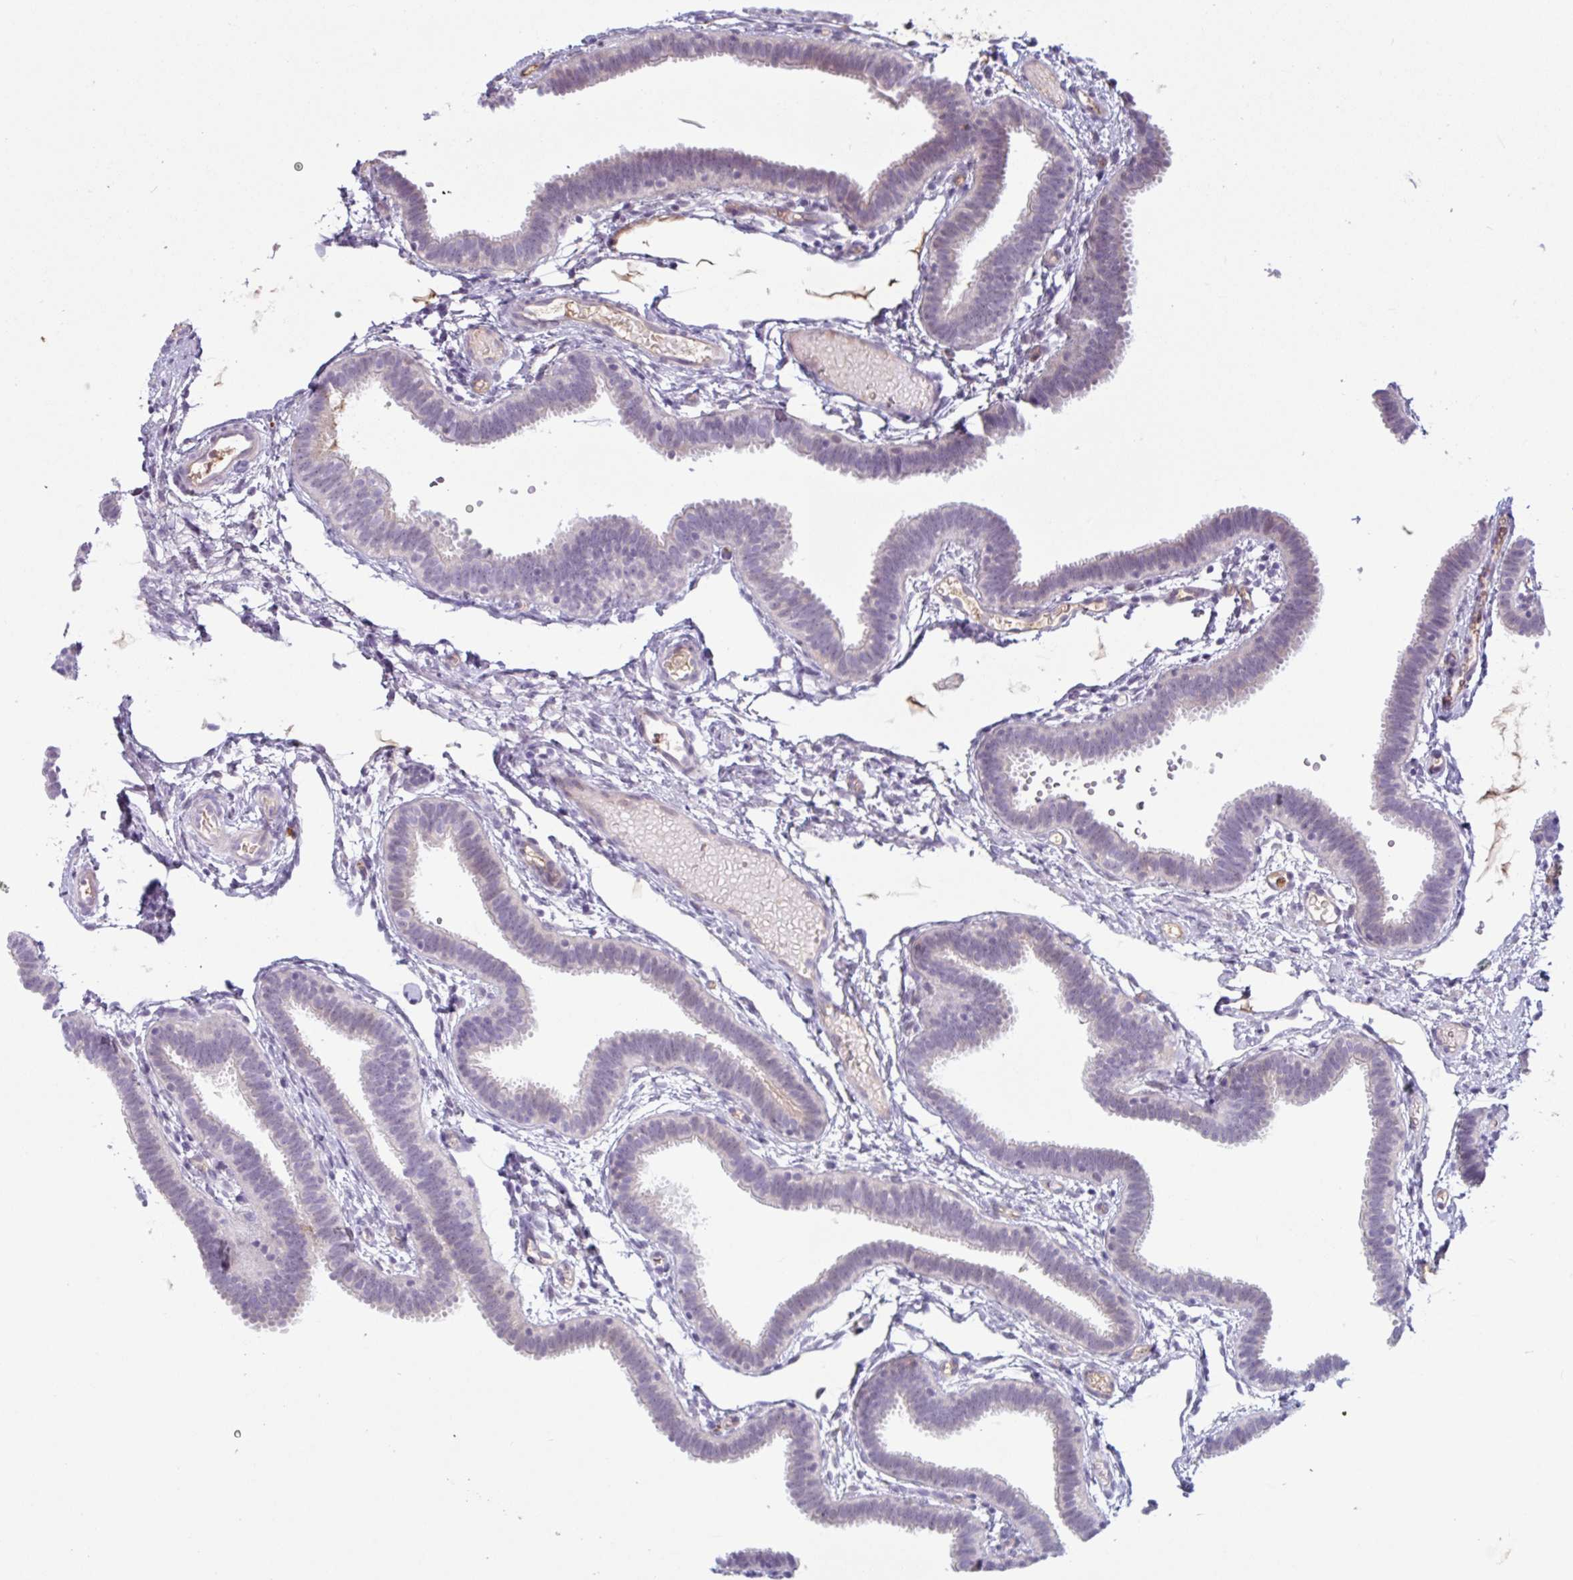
{"staining": {"intensity": "weak", "quantity": "<25%", "location": "cytoplasmic/membranous"}, "tissue": "fallopian tube", "cell_type": "Glandular cells", "image_type": "normal", "snomed": [{"axis": "morphology", "description": "Normal tissue, NOS"}, {"axis": "topography", "description": "Fallopian tube"}], "caption": "A high-resolution histopathology image shows IHC staining of normal fallopian tube, which reveals no significant positivity in glandular cells.", "gene": "TAF1D", "patient": {"sex": "female", "age": 37}}